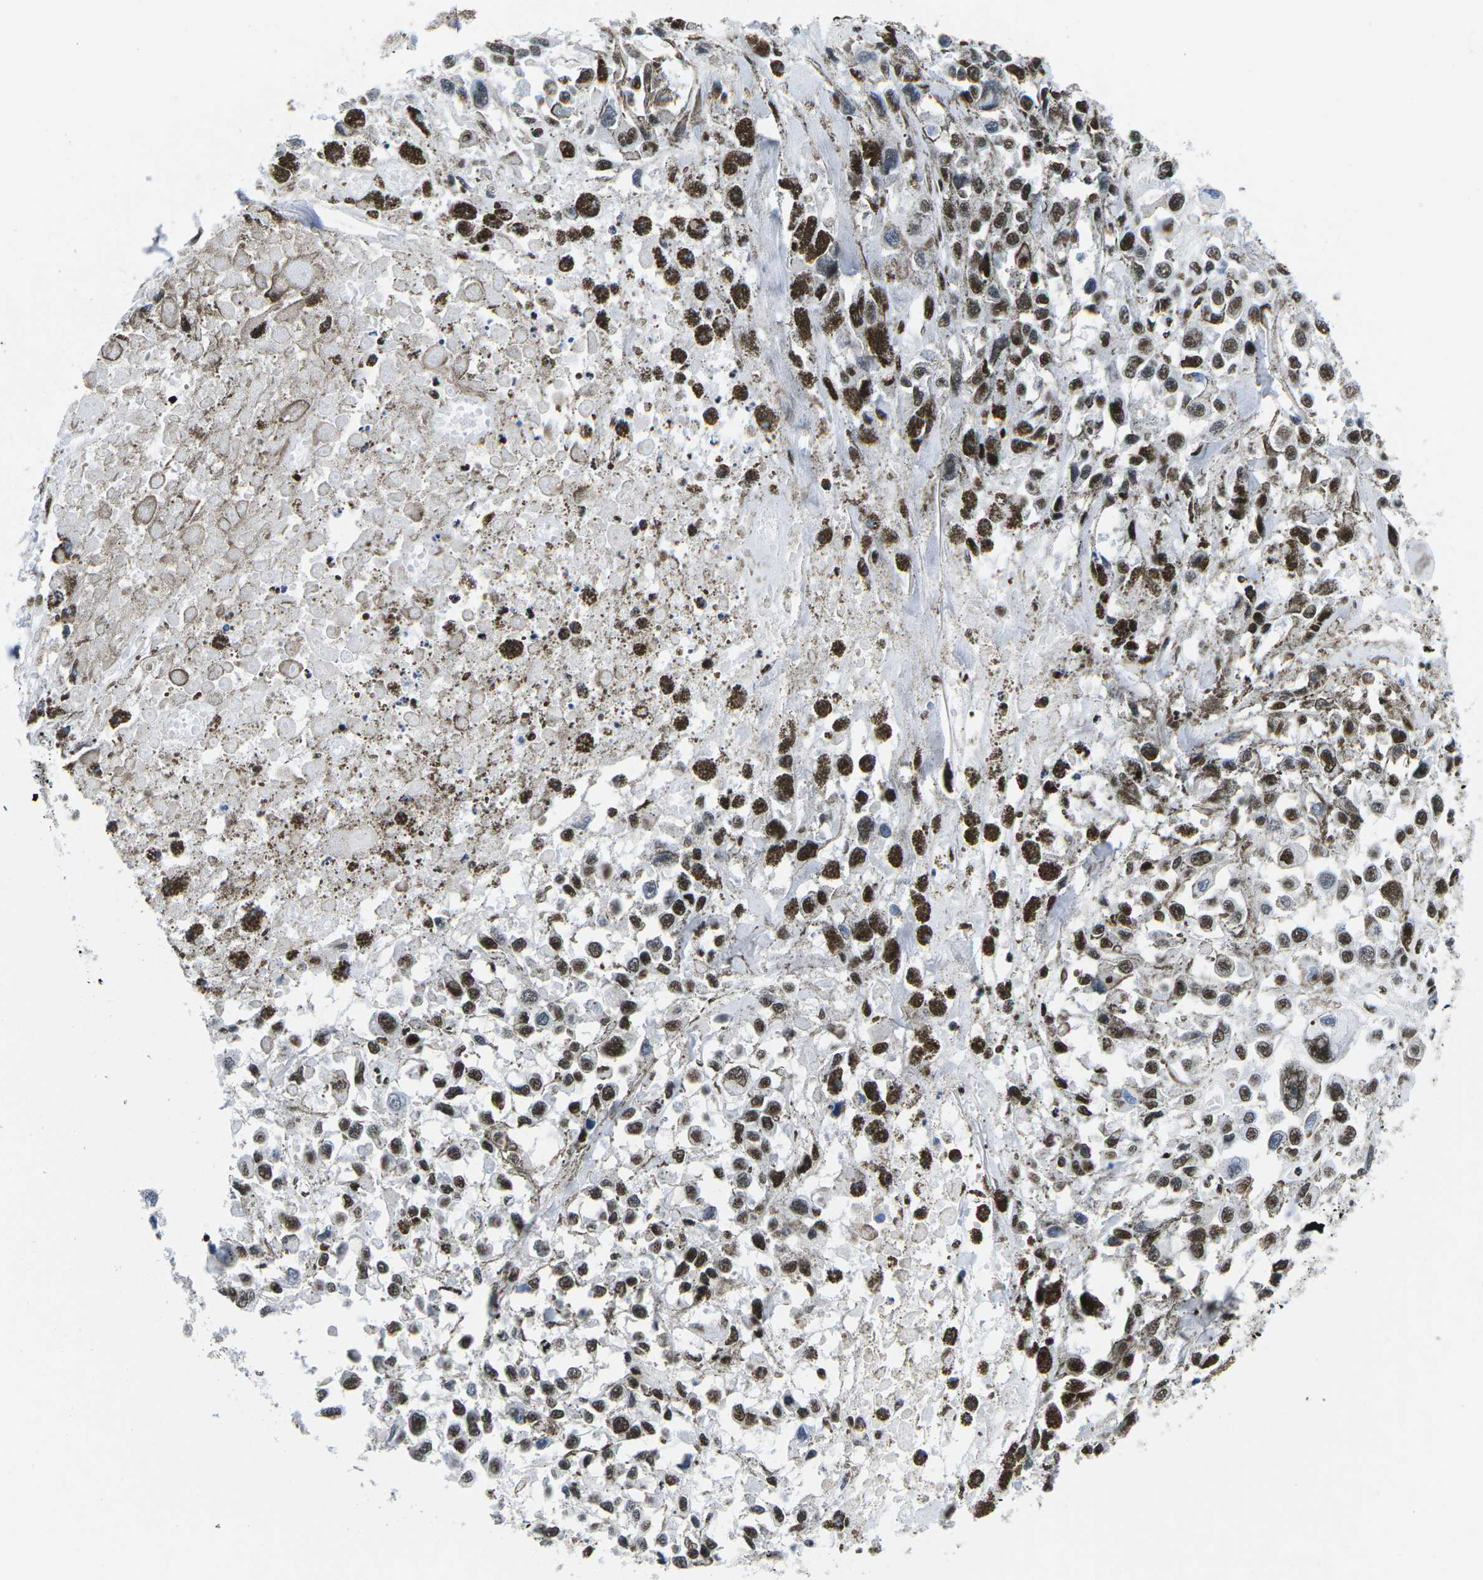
{"staining": {"intensity": "moderate", "quantity": "<25%", "location": "nuclear"}, "tissue": "melanoma", "cell_type": "Tumor cells", "image_type": "cancer", "snomed": [{"axis": "morphology", "description": "Malignant melanoma, Metastatic site"}, {"axis": "topography", "description": "Lymph node"}], "caption": "Protein staining of malignant melanoma (metastatic site) tissue exhibits moderate nuclear expression in approximately <25% of tumor cells.", "gene": "ATF1", "patient": {"sex": "male", "age": 59}}